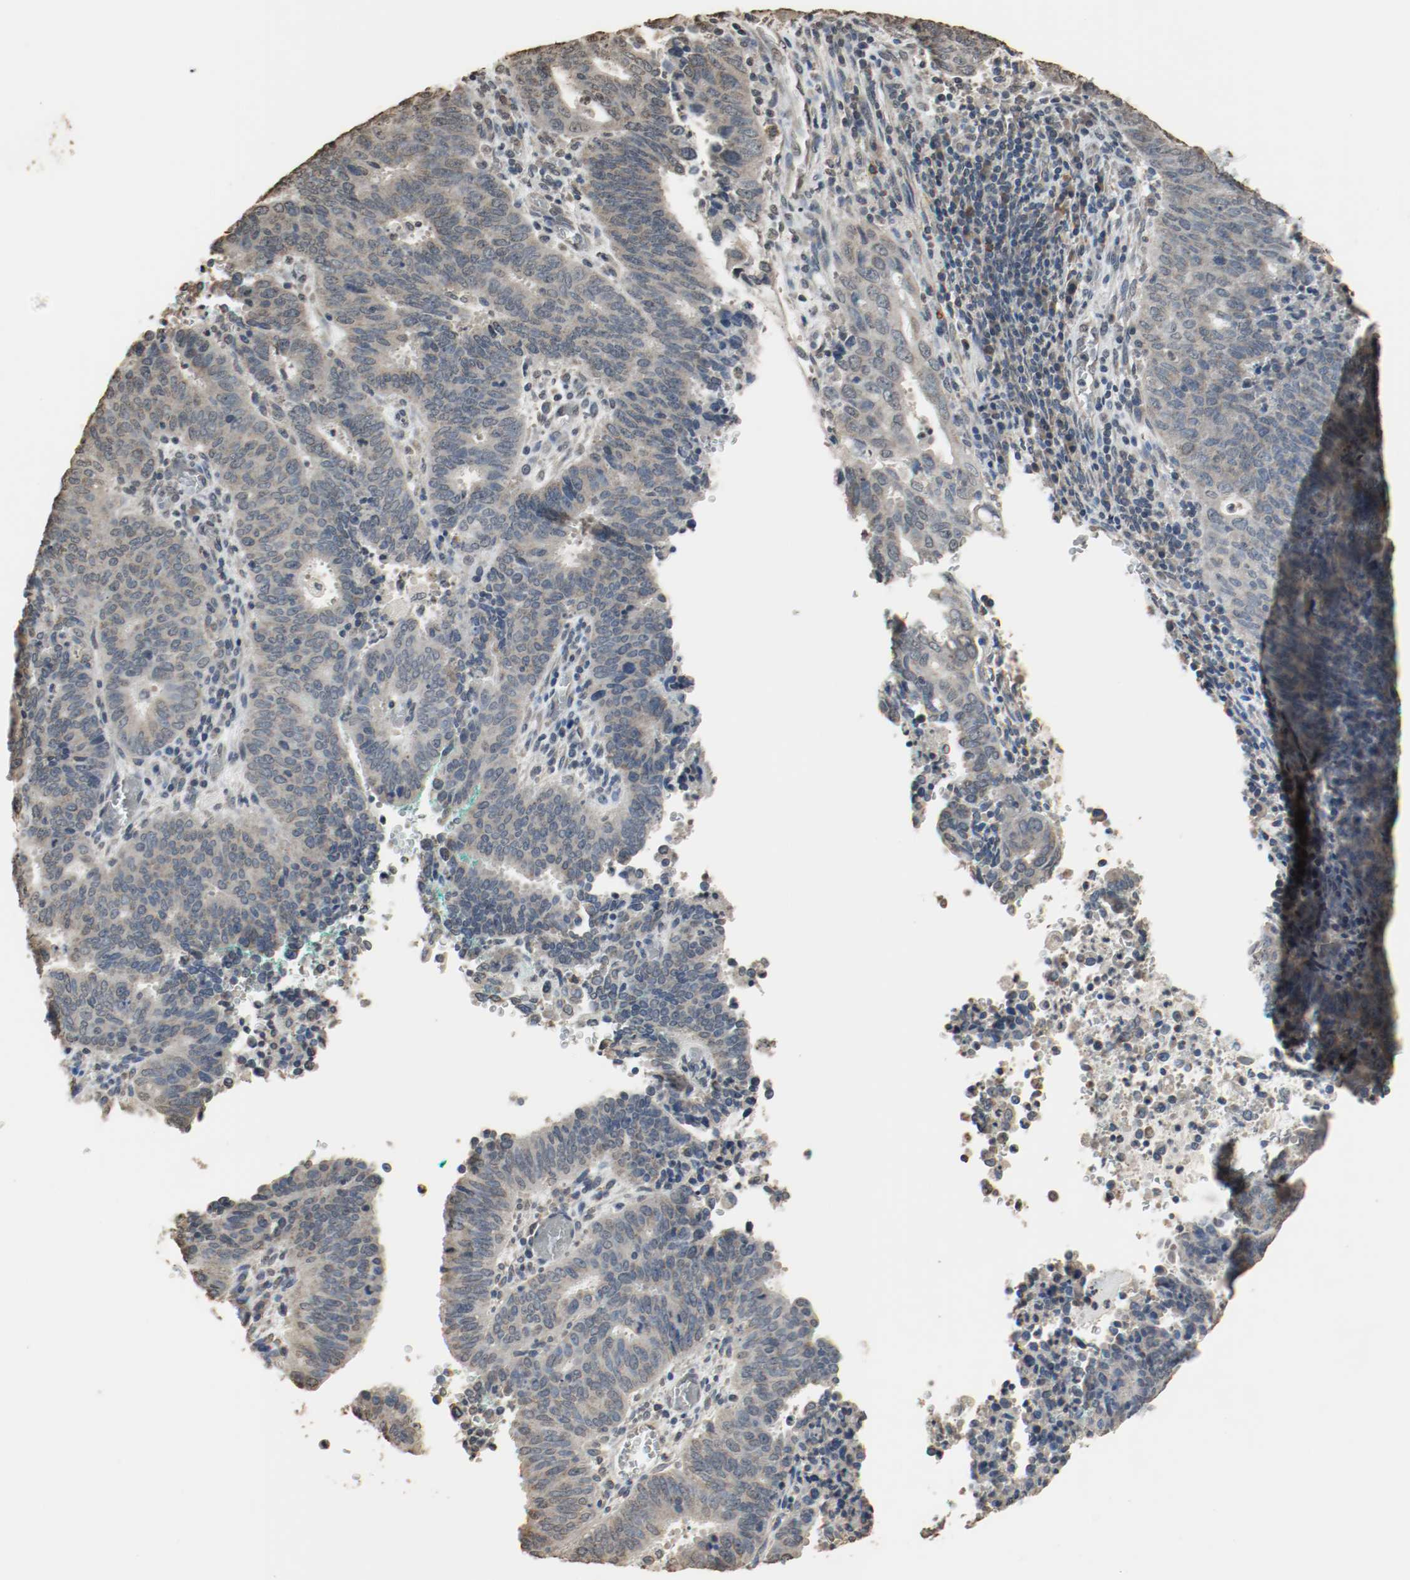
{"staining": {"intensity": "weak", "quantity": "25%-75%", "location": "cytoplasmic/membranous"}, "tissue": "cervical cancer", "cell_type": "Tumor cells", "image_type": "cancer", "snomed": [{"axis": "morphology", "description": "Adenocarcinoma, NOS"}, {"axis": "topography", "description": "Cervix"}], "caption": "IHC of cervical cancer reveals low levels of weak cytoplasmic/membranous positivity in approximately 25%-75% of tumor cells.", "gene": "RTN4", "patient": {"sex": "female", "age": 44}}